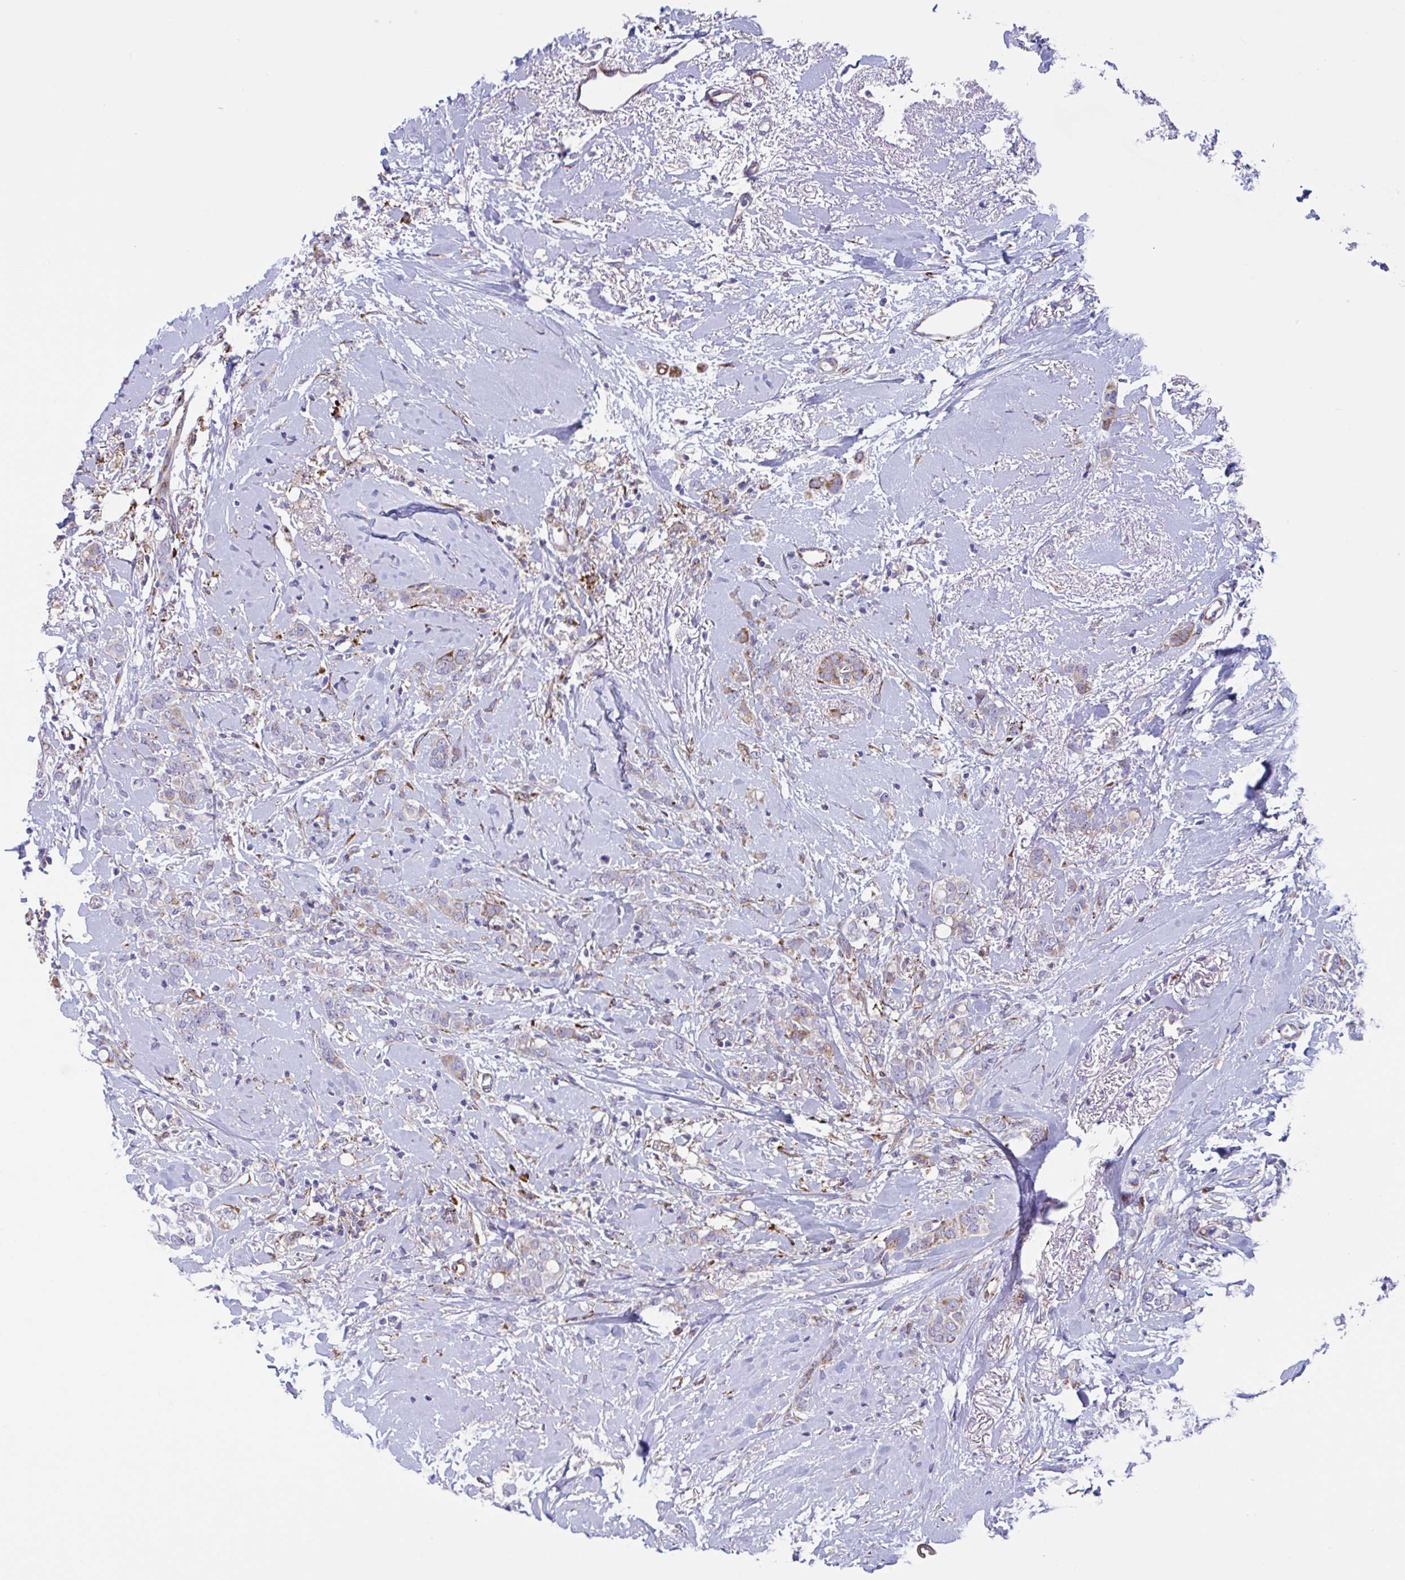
{"staining": {"intensity": "moderate", "quantity": "<25%", "location": "cytoplasmic/membranous"}, "tissue": "breast cancer", "cell_type": "Tumor cells", "image_type": "cancer", "snomed": [{"axis": "morphology", "description": "Lobular carcinoma"}, {"axis": "topography", "description": "Breast"}], "caption": "IHC (DAB (3,3'-diaminobenzidine)) staining of human breast cancer displays moderate cytoplasmic/membranous protein positivity in approximately <25% of tumor cells. The staining was performed using DAB to visualize the protein expression in brown, while the nuclei were stained in blue with hematoxylin (Magnification: 20x).", "gene": "PEAK3", "patient": {"sex": "female", "age": 91}}